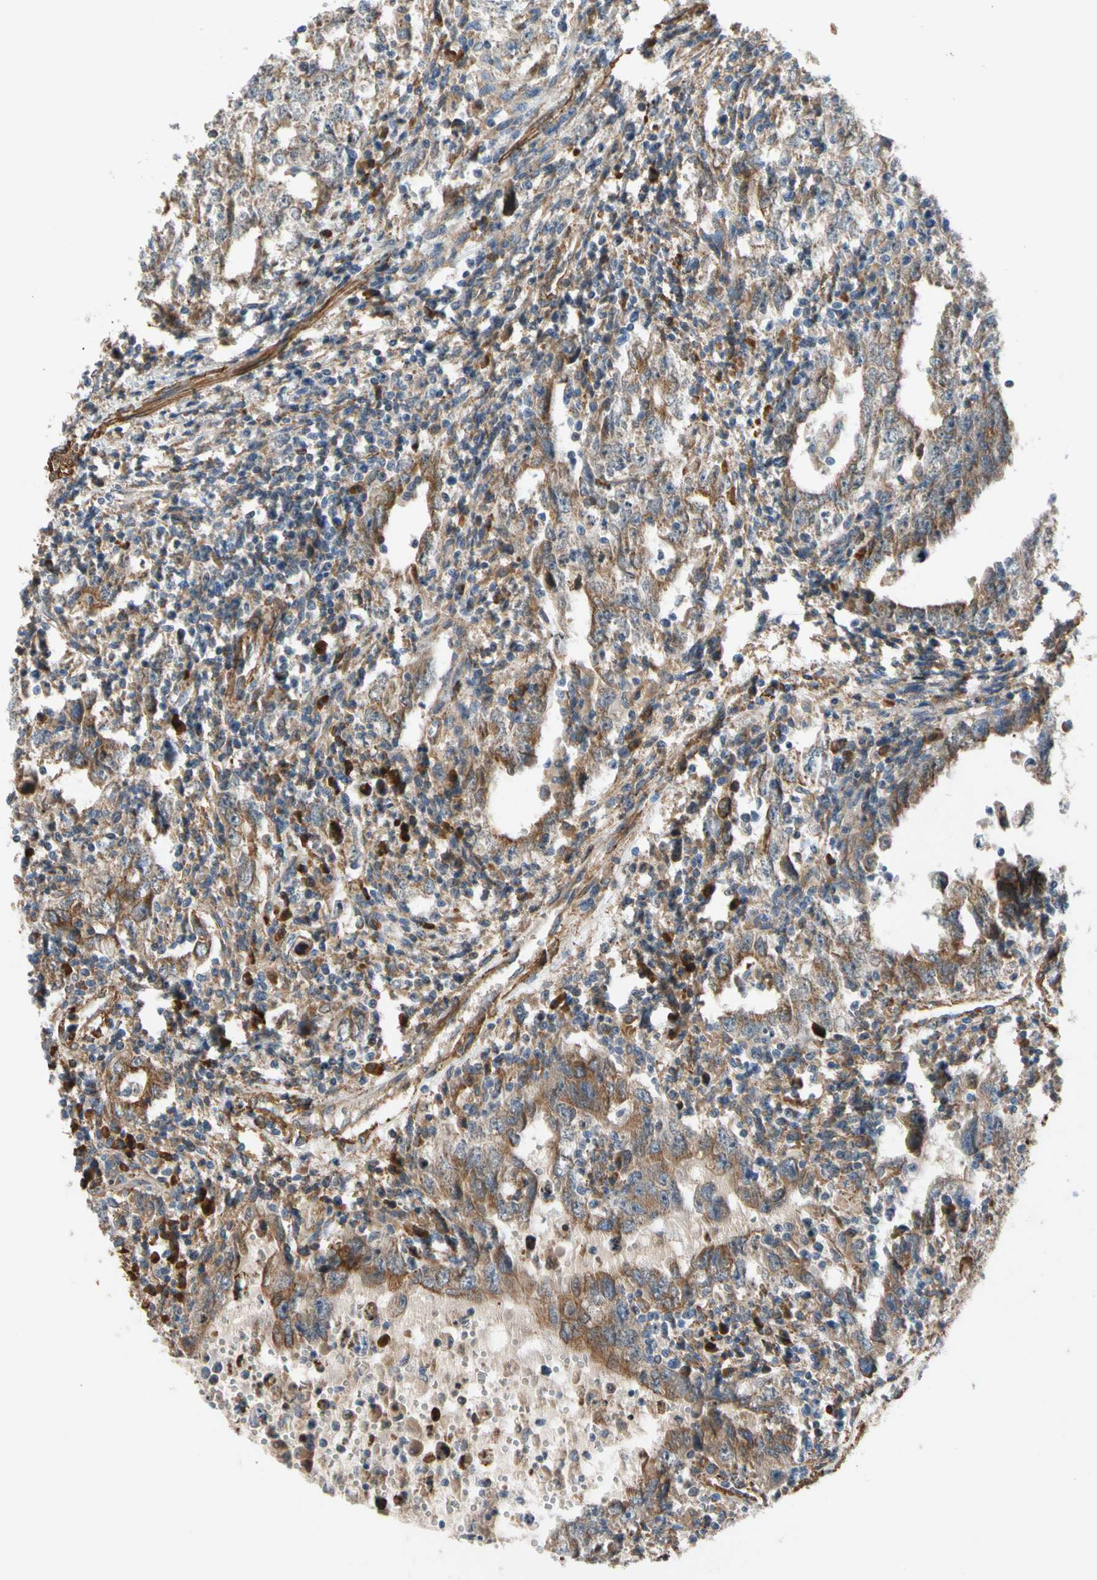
{"staining": {"intensity": "moderate", "quantity": ">75%", "location": "cytoplasmic/membranous"}, "tissue": "testis cancer", "cell_type": "Tumor cells", "image_type": "cancer", "snomed": [{"axis": "morphology", "description": "Carcinoma, Embryonal, NOS"}, {"axis": "topography", "description": "Testis"}], "caption": "There is medium levels of moderate cytoplasmic/membranous expression in tumor cells of testis cancer, as demonstrated by immunohistochemical staining (brown color).", "gene": "LIMK2", "patient": {"sex": "male", "age": 26}}